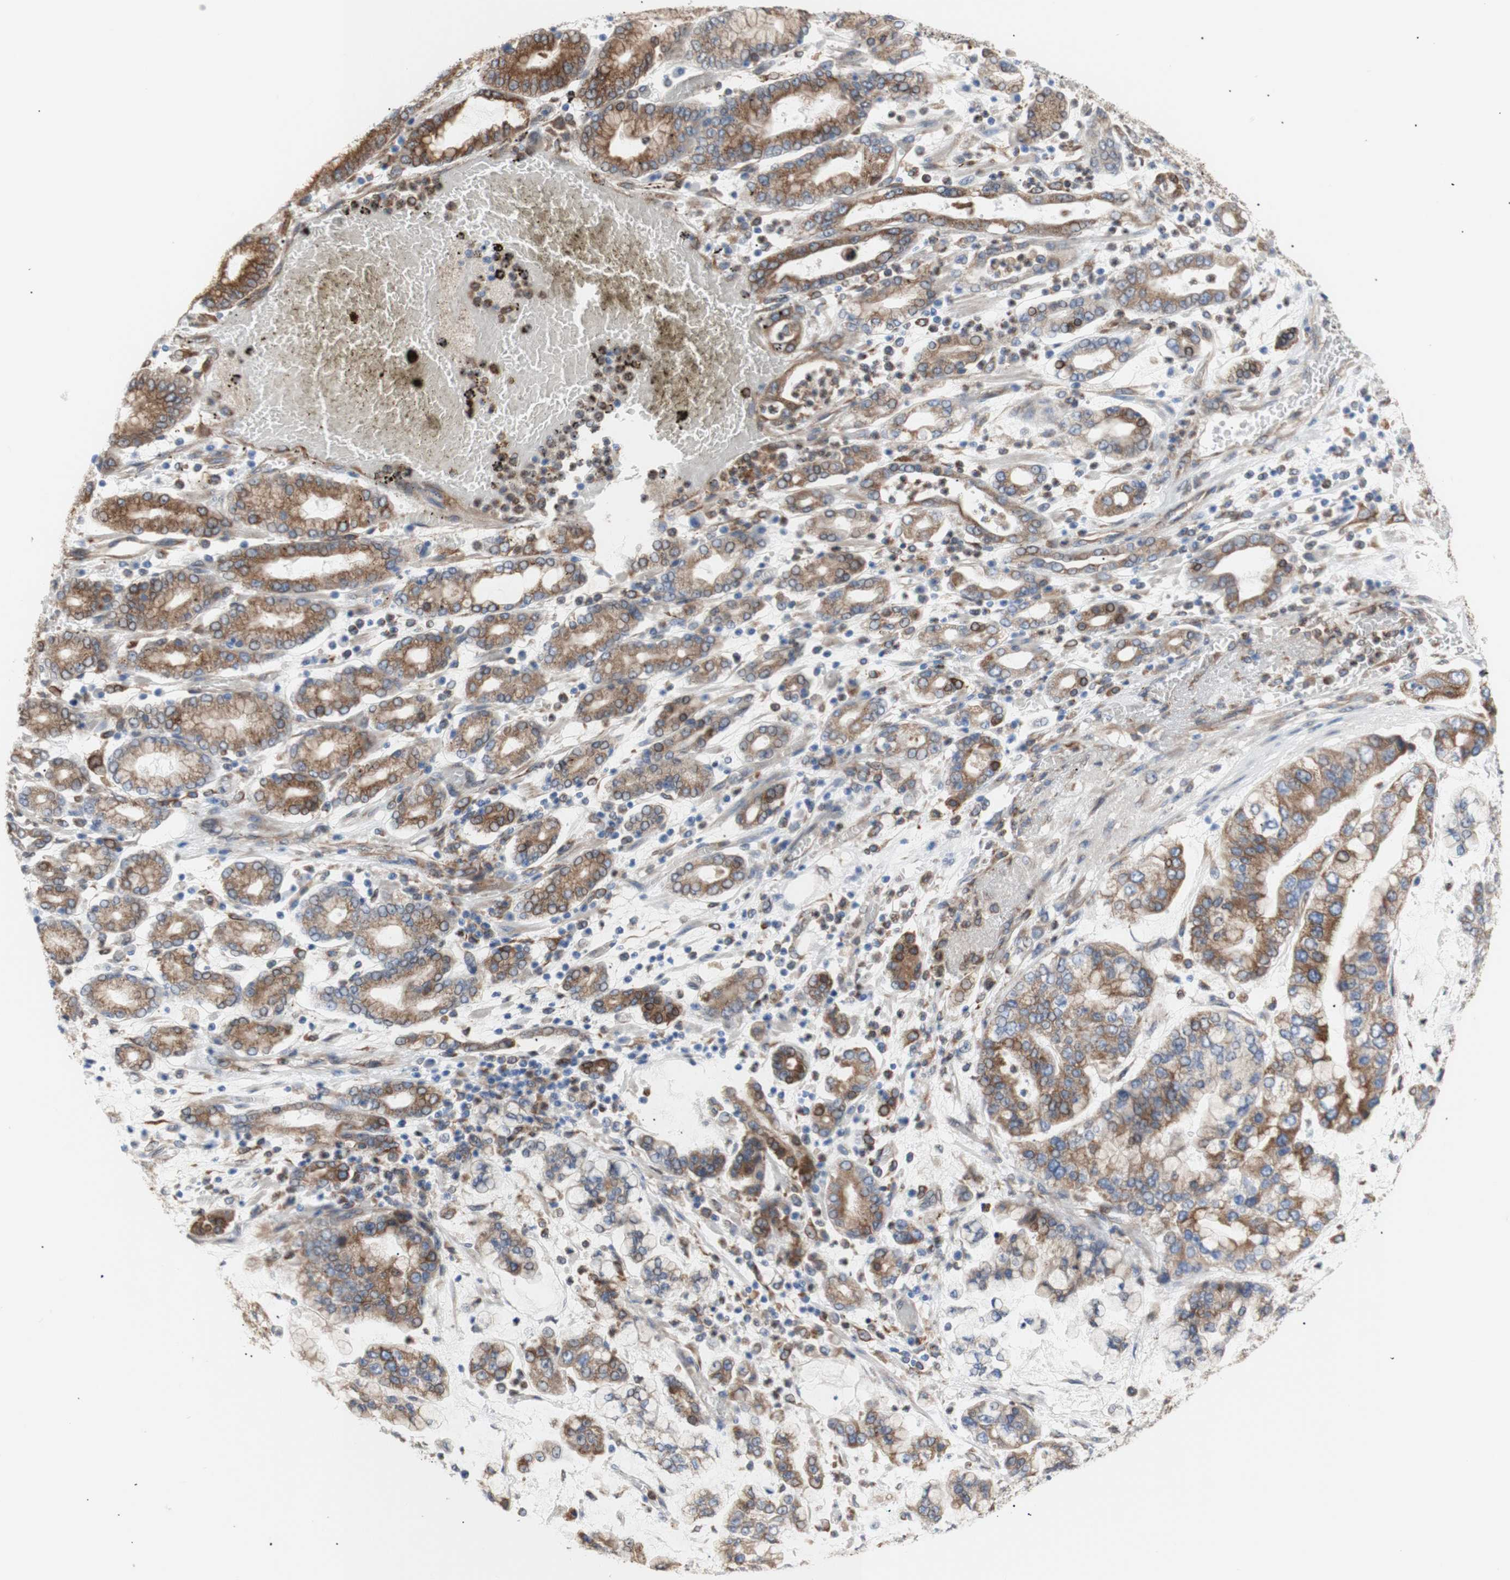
{"staining": {"intensity": "moderate", "quantity": ">75%", "location": "cytoplasmic/membranous"}, "tissue": "stomach cancer", "cell_type": "Tumor cells", "image_type": "cancer", "snomed": [{"axis": "morphology", "description": "Normal tissue, NOS"}, {"axis": "morphology", "description": "Adenocarcinoma, NOS"}, {"axis": "topography", "description": "Stomach, upper"}, {"axis": "topography", "description": "Stomach"}], "caption": "Stomach cancer (adenocarcinoma) stained for a protein demonstrates moderate cytoplasmic/membranous positivity in tumor cells. (brown staining indicates protein expression, while blue staining denotes nuclei).", "gene": "ERLIN1", "patient": {"sex": "male", "age": 76}}